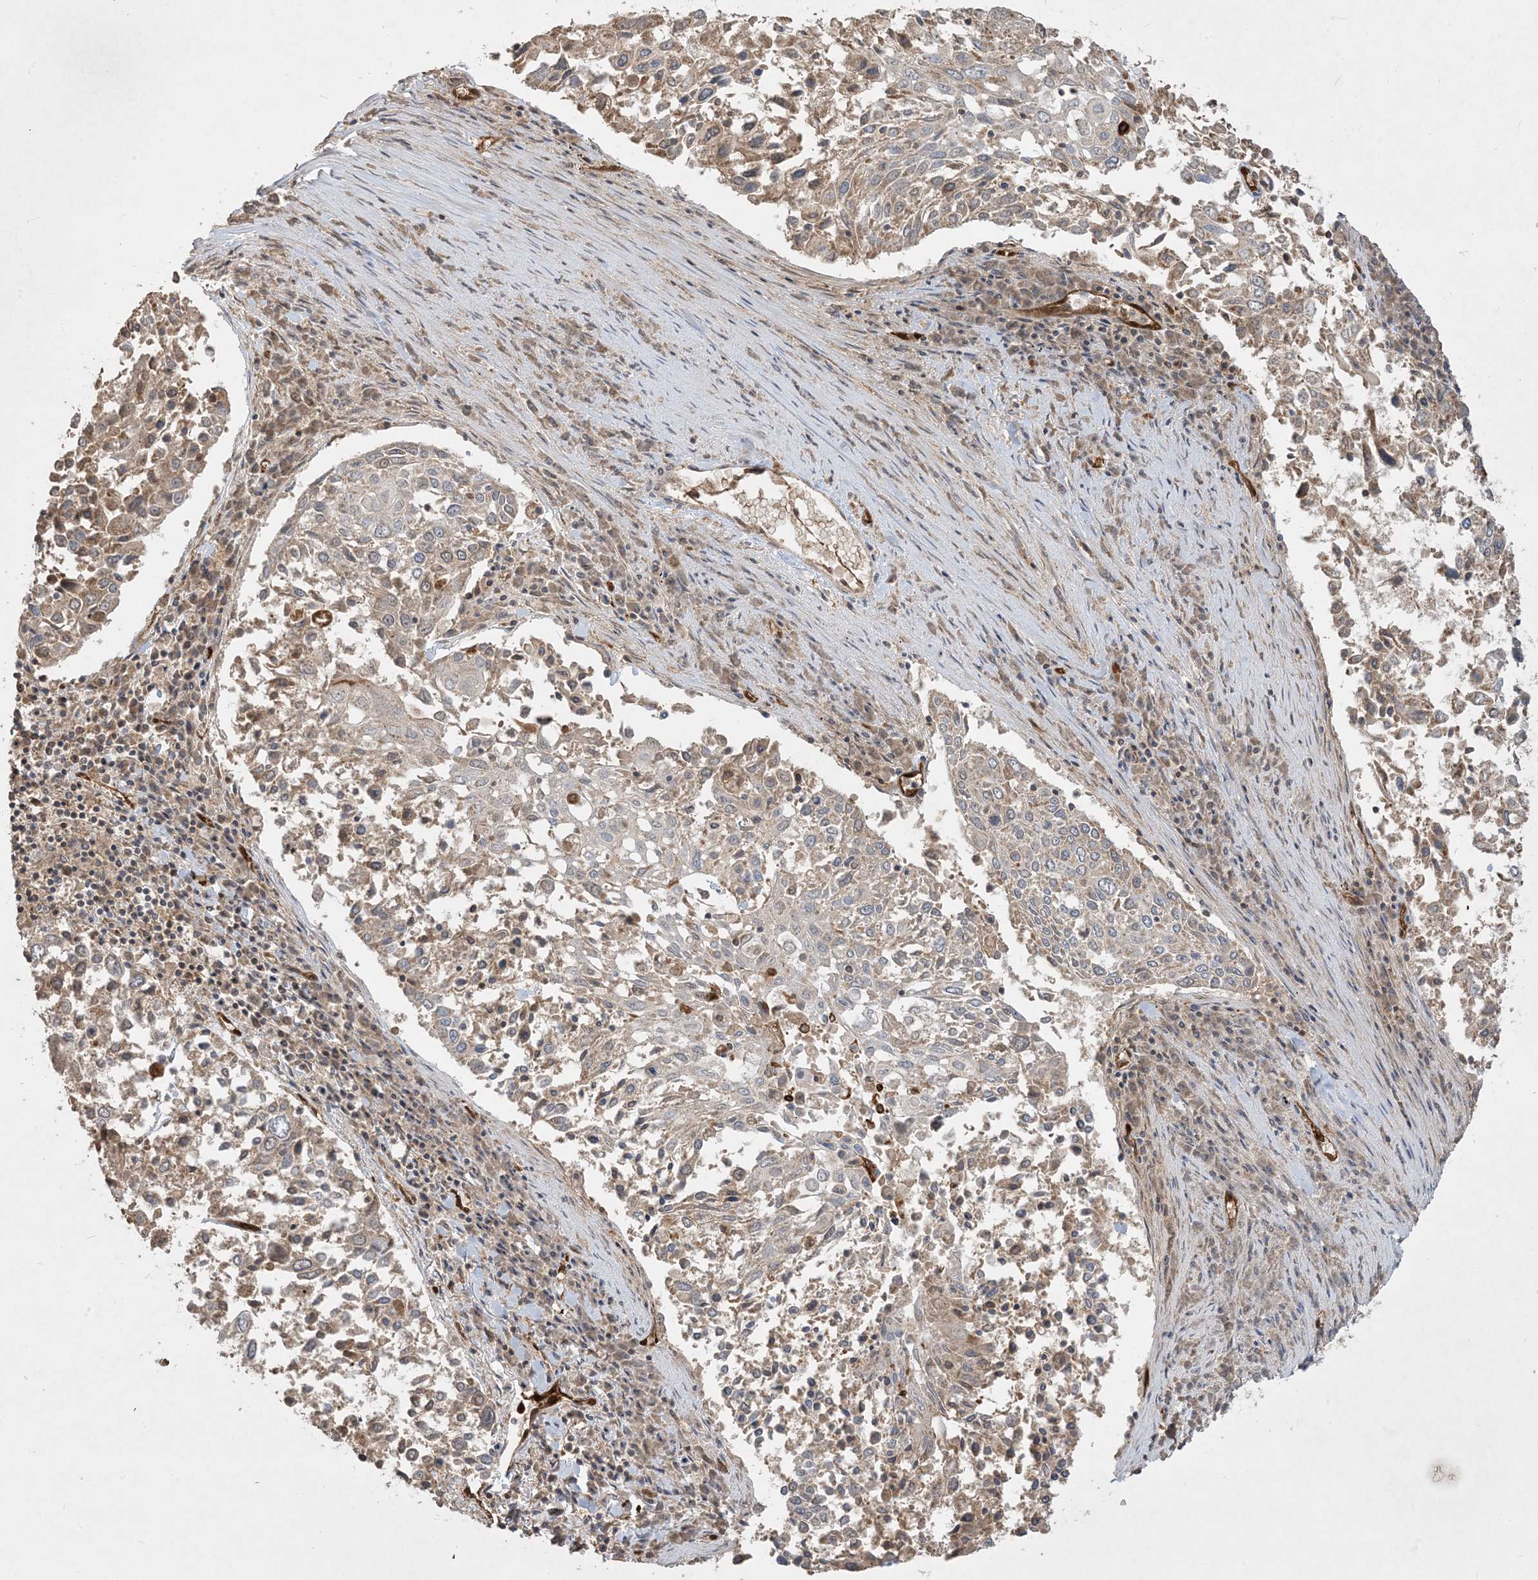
{"staining": {"intensity": "weak", "quantity": ">75%", "location": "cytoplasmic/membranous"}, "tissue": "lung cancer", "cell_type": "Tumor cells", "image_type": "cancer", "snomed": [{"axis": "morphology", "description": "Squamous cell carcinoma, NOS"}, {"axis": "topography", "description": "Lung"}], "caption": "A high-resolution histopathology image shows IHC staining of lung cancer, which displays weak cytoplasmic/membranous expression in approximately >75% of tumor cells. (DAB (3,3'-diaminobenzidine) = brown stain, brightfield microscopy at high magnification).", "gene": "PPM1F", "patient": {"sex": "male", "age": 65}}